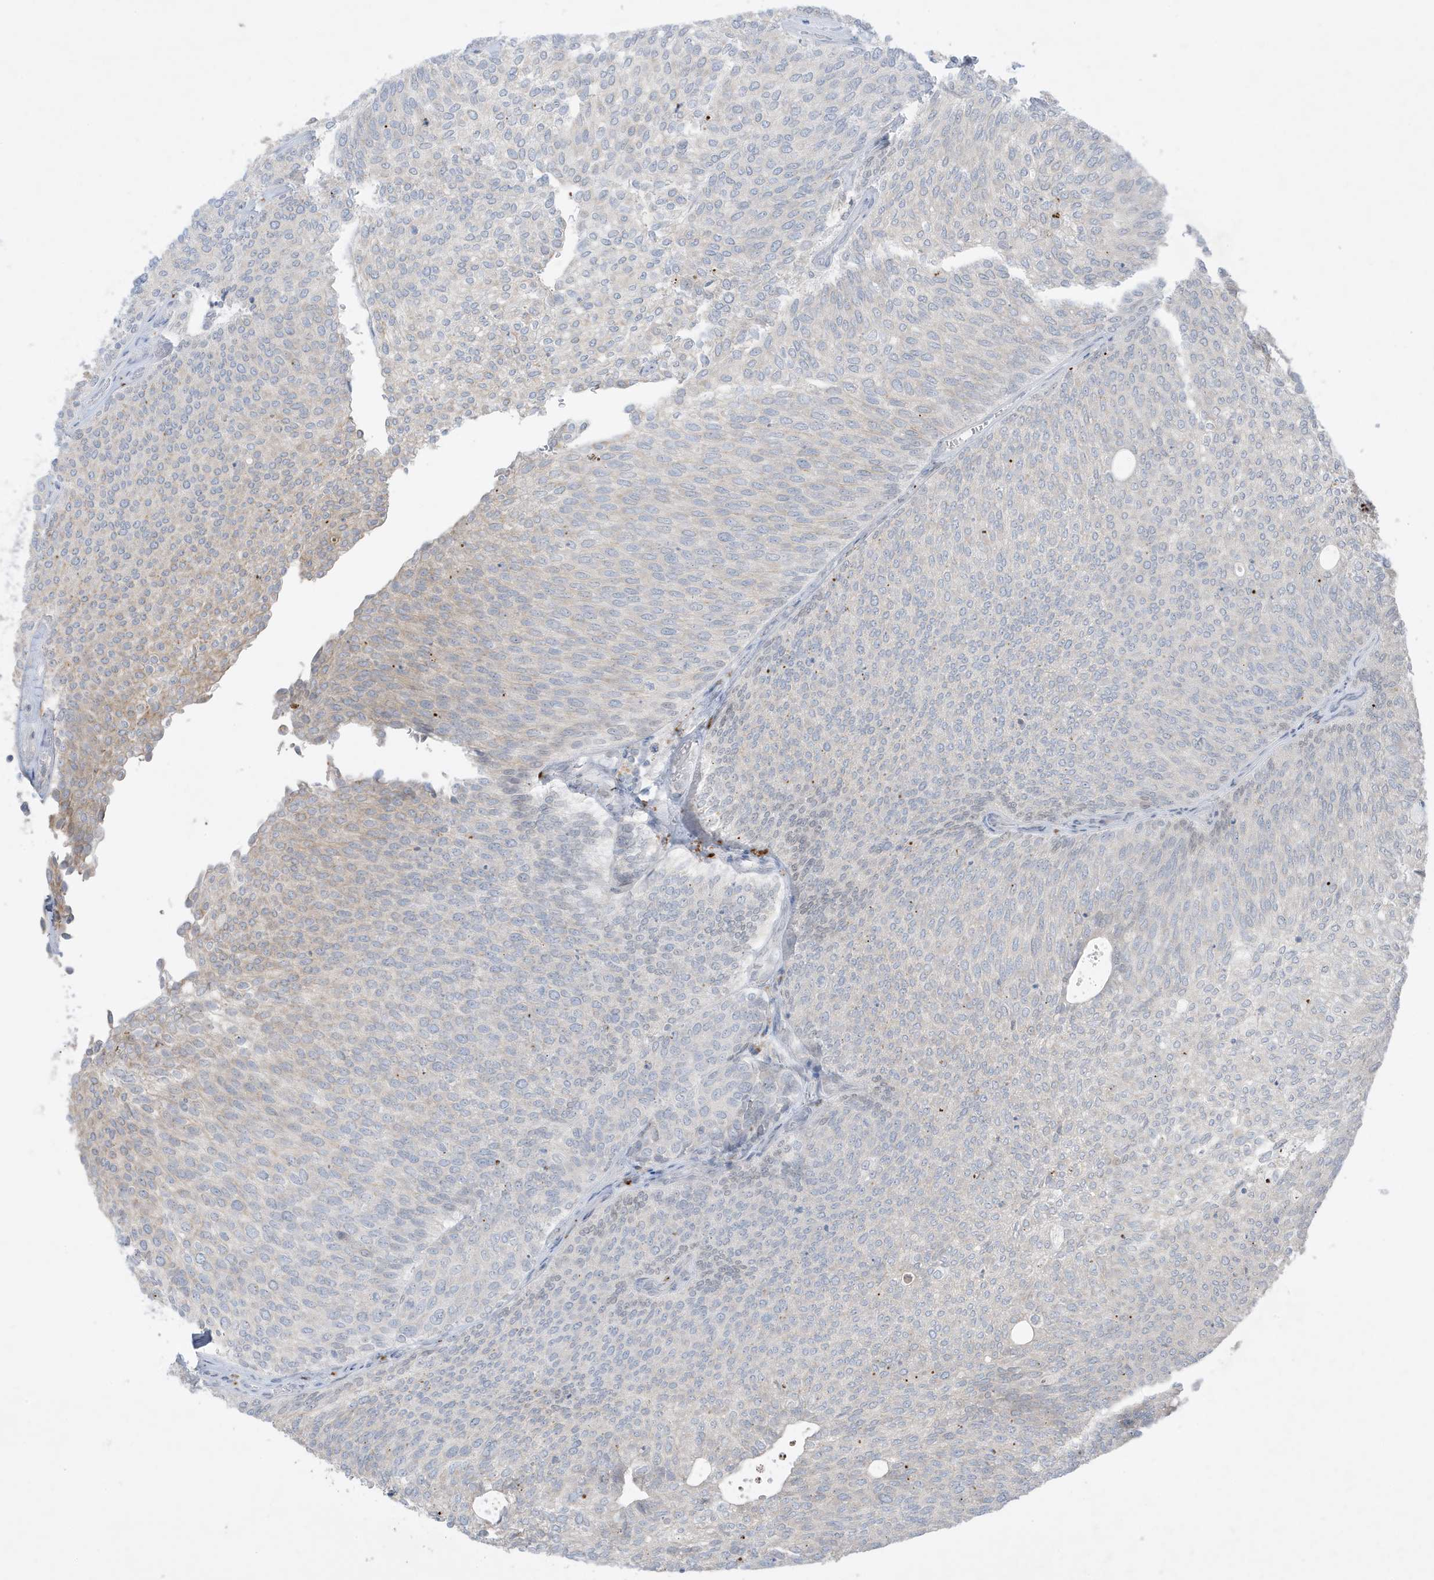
{"staining": {"intensity": "weak", "quantity": "<25%", "location": "cytoplasmic/membranous"}, "tissue": "urothelial cancer", "cell_type": "Tumor cells", "image_type": "cancer", "snomed": [{"axis": "morphology", "description": "Urothelial carcinoma, Low grade"}, {"axis": "topography", "description": "Urinary bladder"}], "caption": "This is an immunohistochemistry histopathology image of human urothelial cancer. There is no staining in tumor cells.", "gene": "FNDC1", "patient": {"sex": "female", "age": 79}}